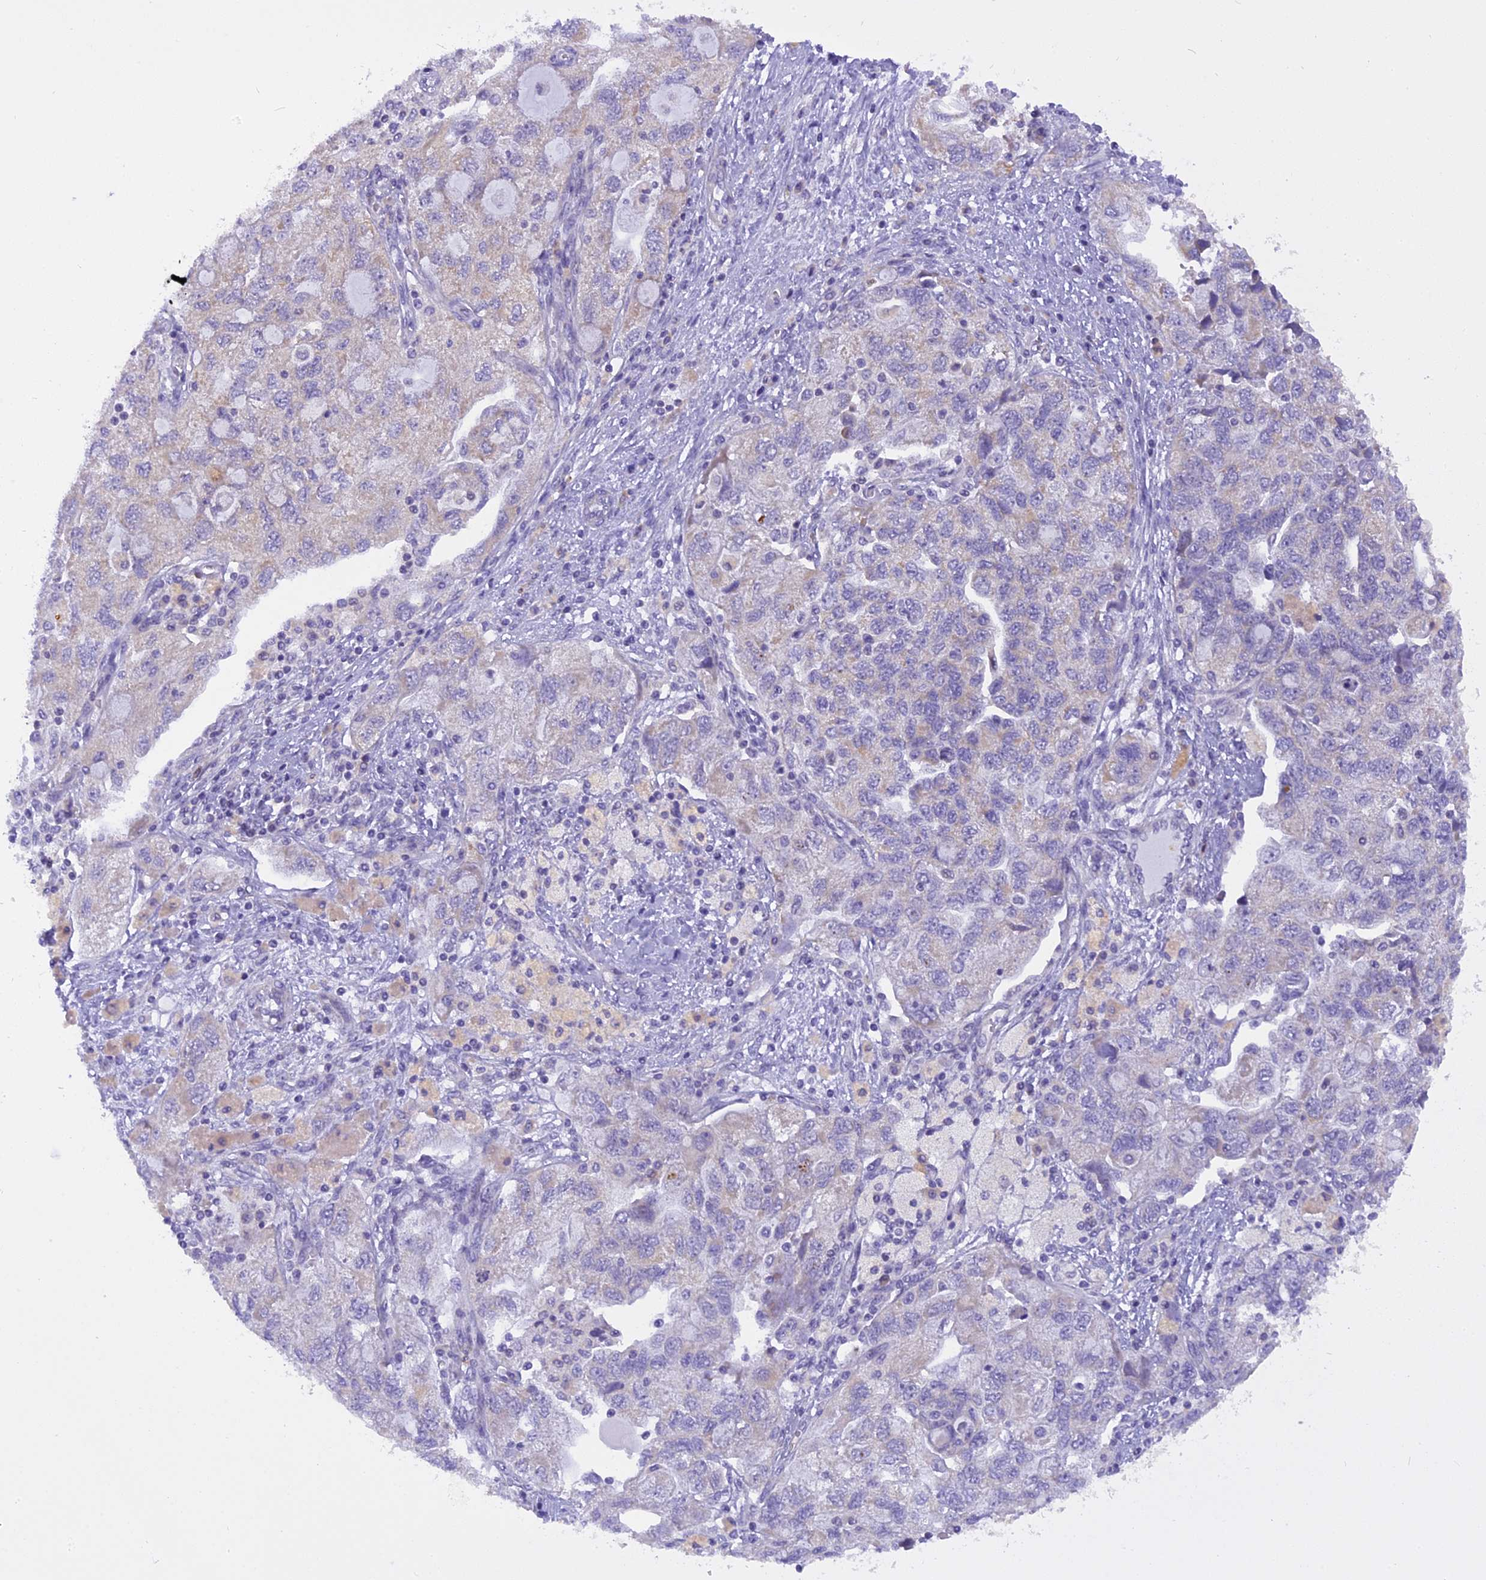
{"staining": {"intensity": "negative", "quantity": "none", "location": "none"}, "tissue": "ovarian cancer", "cell_type": "Tumor cells", "image_type": "cancer", "snomed": [{"axis": "morphology", "description": "Carcinoma, NOS"}, {"axis": "morphology", "description": "Cystadenocarcinoma, serous, NOS"}, {"axis": "topography", "description": "Ovary"}], "caption": "IHC histopathology image of neoplastic tissue: human ovarian cancer stained with DAB (3,3'-diaminobenzidine) displays no significant protein expression in tumor cells.", "gene": "TRIM3", "patient": {"sex": "female", "age": 69}}